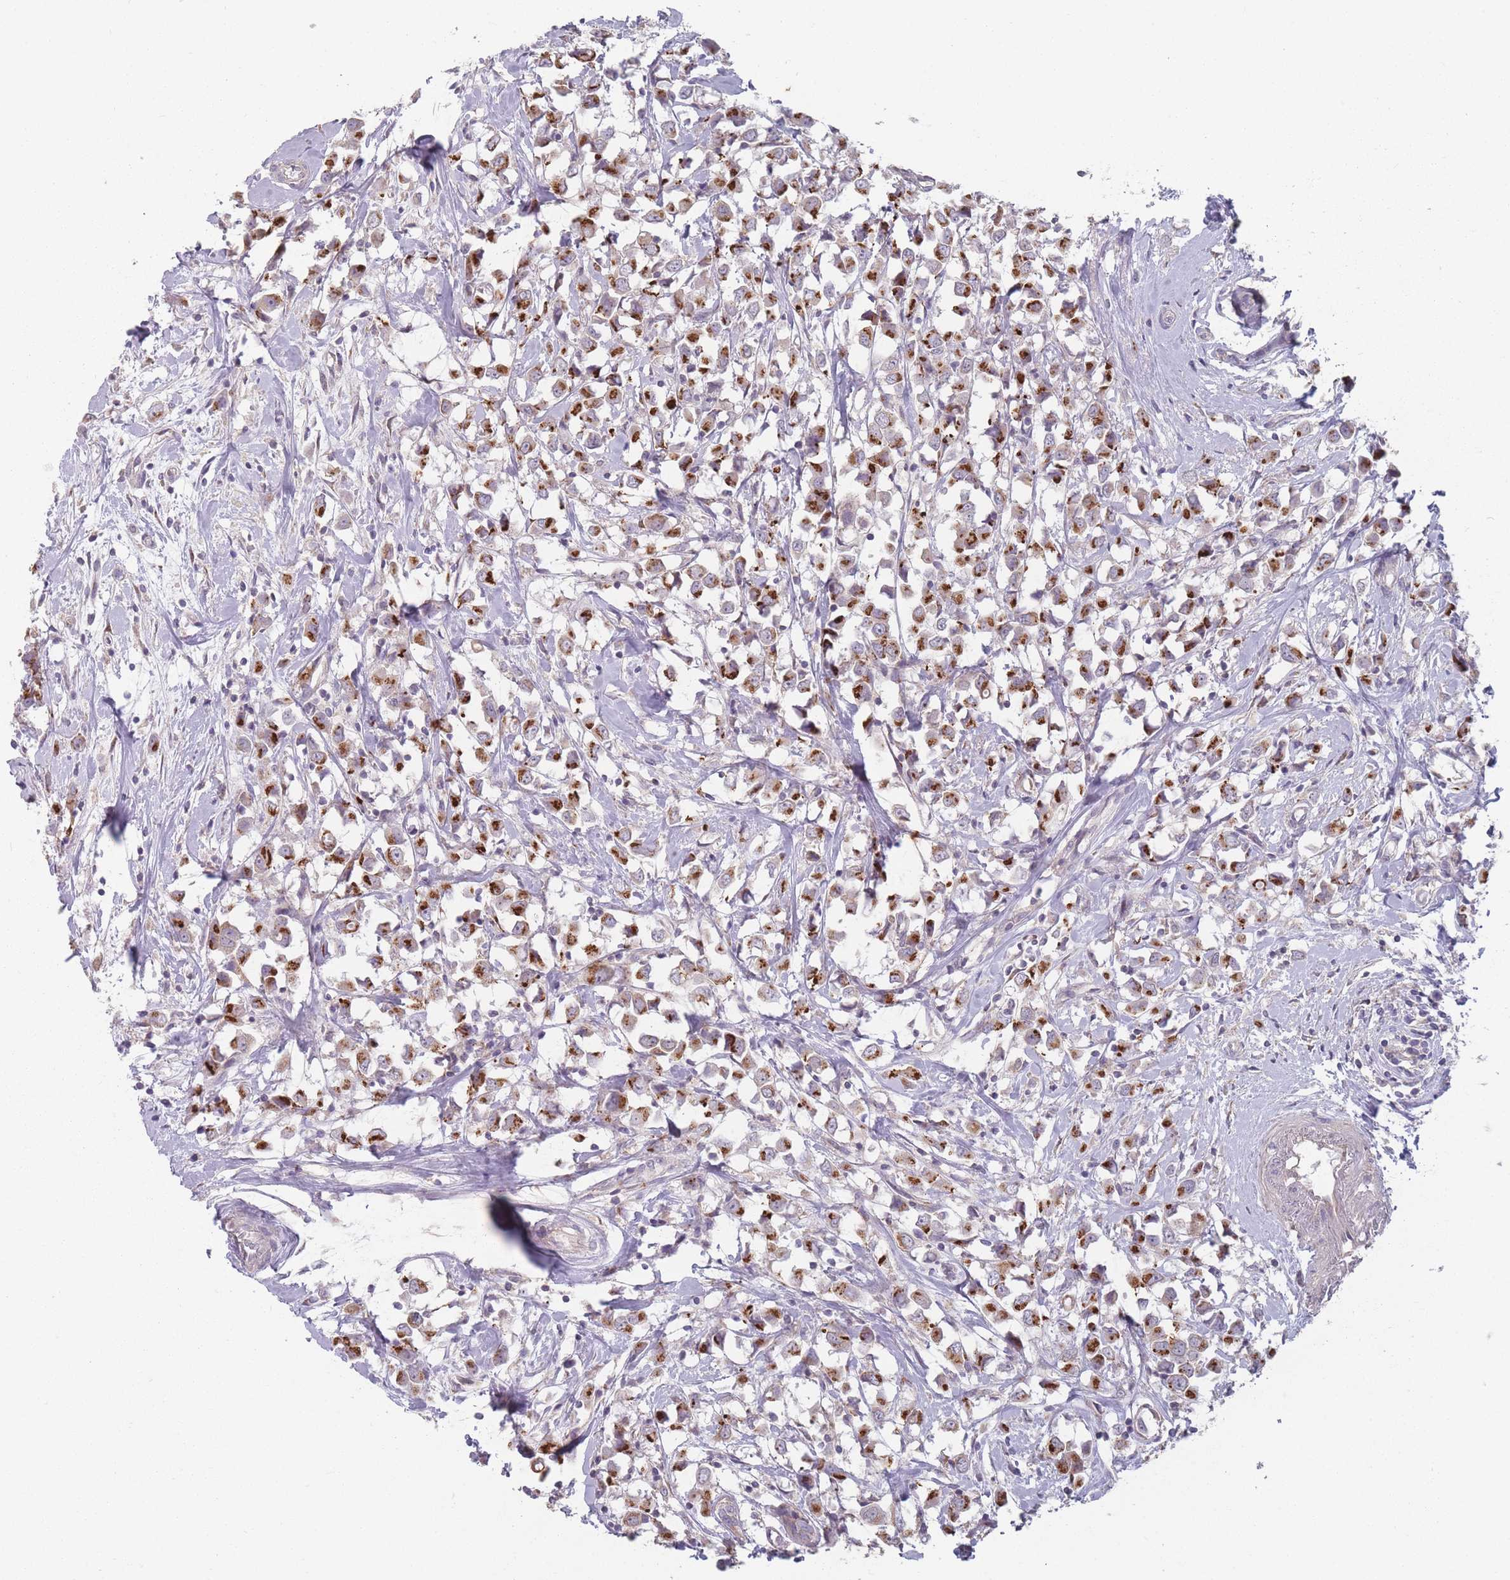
{"staining": {"intensity": "strong", "quantity": ">75%", "location": "cytoplasmic/membranous"}, "tissue": "breast cancer", "cell_type": "Tumor cells", "image_type": "cancer", "snomed": [{"axis": "morphology", "description": "Duct carcinoma"}, {"axis": "topography", "description": "Breast"}], "caption": "DAB (3,3'-diaminobenzidine) immunohistochemical staining of infiltrating ductal carcinoma (breast) demonstrates strong cytoplasmic/membranous protein positivity in approximately >75% of tumor cells. (Brightfield microscopy of DAB IHC at high magnification).", "gene": "AKAIN1", "patient": {"sex": "female", "age": 61}}